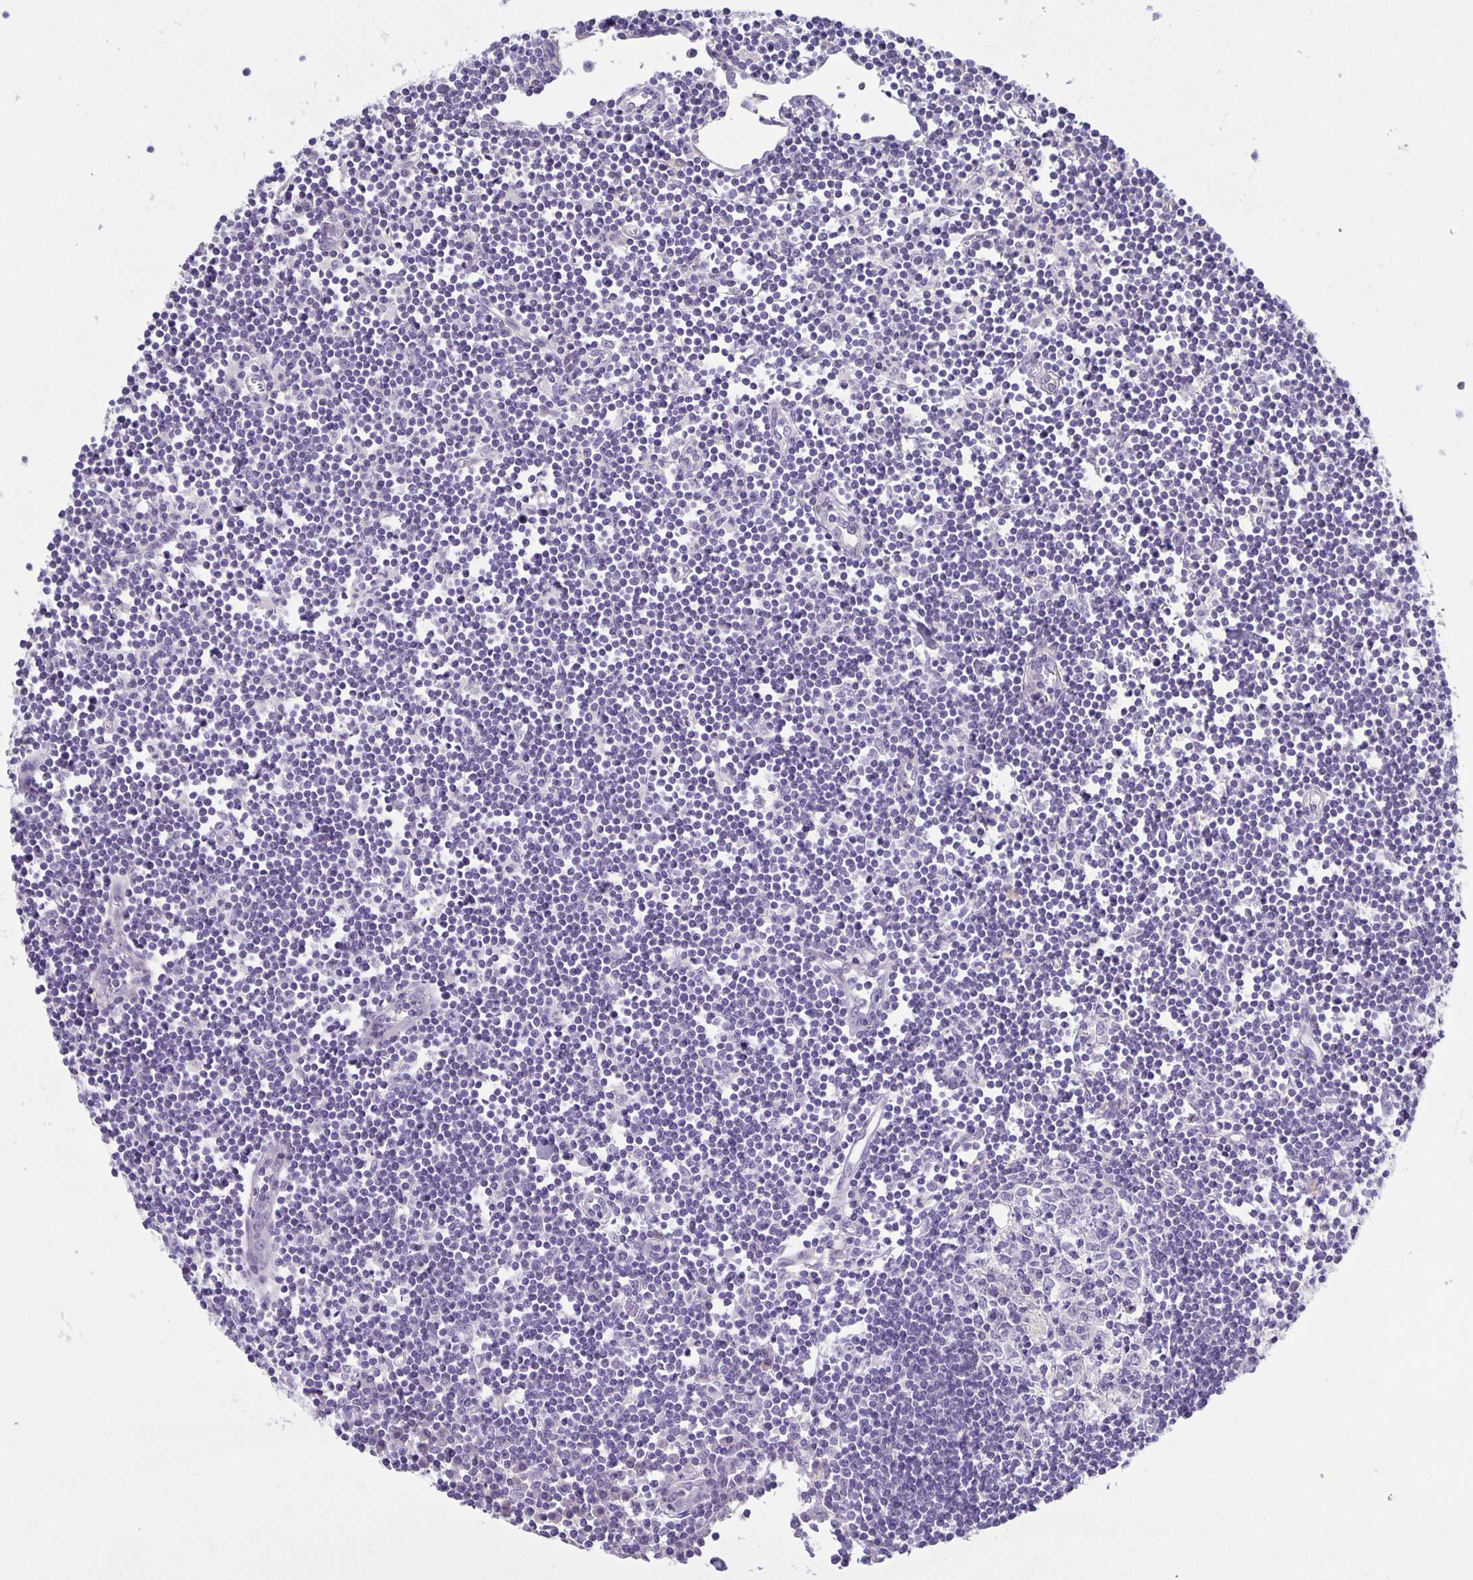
{"staining": {"intensity": "negative", "quantity": "none", "location": "none"}, "tissue": "lymph node", "cell_type": "Germinal center cells", "image_type": "normal", "snomed": [{"axis": "morphology", "description": "Normal tissue, NOS"}, {"axis": "topography", "description": "Lymph node"}], "caption": "Lymph node stained for a protein using IHC demonstrates no staining germinal center cells.", "gene": "PTPN3", "patient": {"sex": "female", "age": 65}}